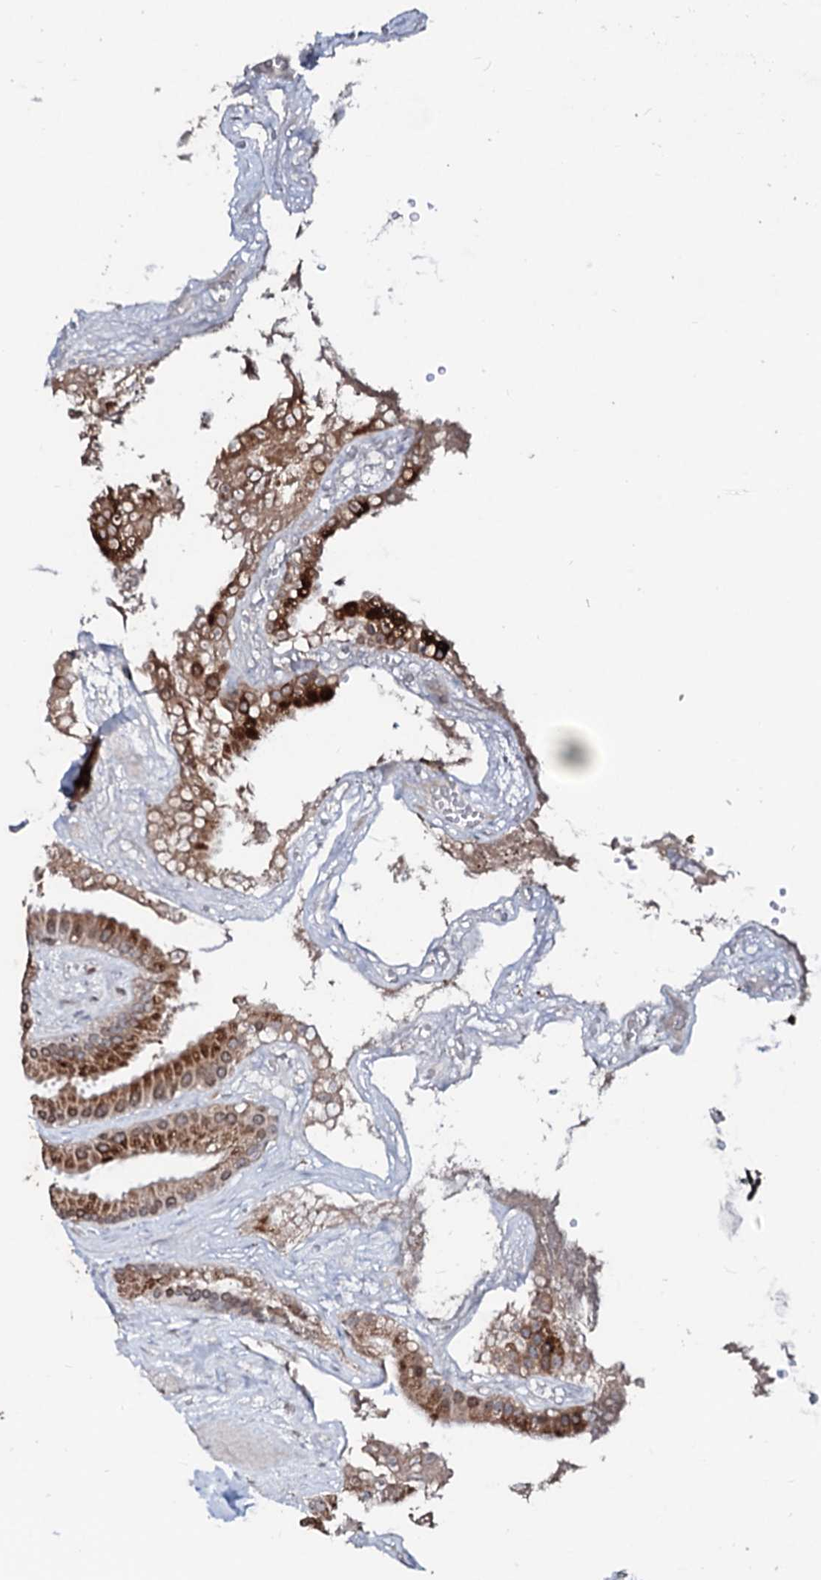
{"staining": {"intensity": "strong", "quantity": ">75%", "location": "cytoplasmic/membranous,nuclear"}, "tissue": "gallbladder", "cell_type": "Glandular cells", "image_type": "normal", "snomed": [{"axis": "morphology", "description": "Normal tissue, NOS"}, {"axis": "topography", "description": "Gallbladder"}], "caption": "The micrograph reveals immunohistochemical staining of benign gallbladder. There is strong cytoplasmic/membranous,nuclear expression is appreciated in approximately >75% of glandular cells.", "gene": "LSM11", "patient": {"sex": "male", "age": 55}}